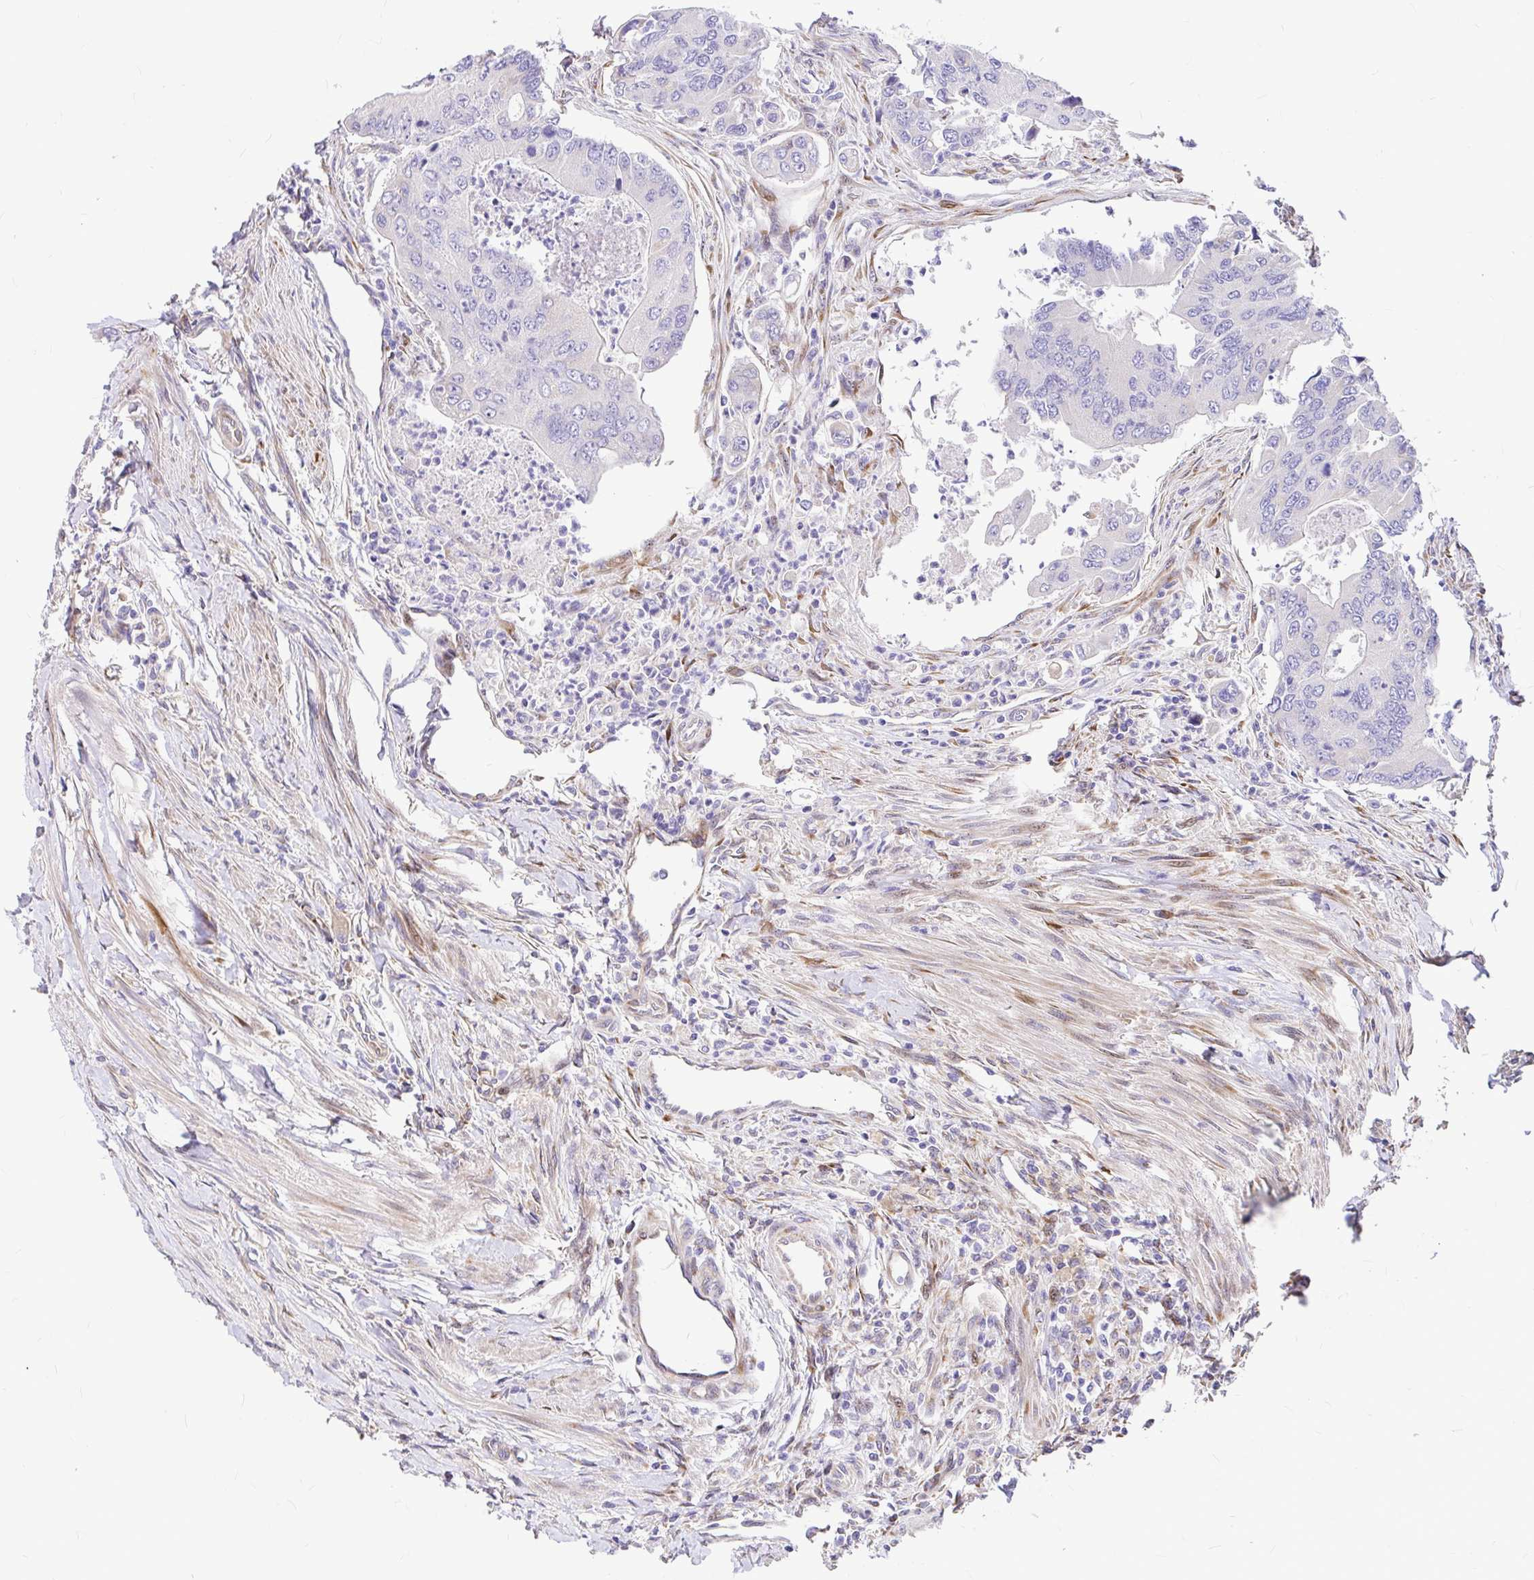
{"staining": {"intensity": "negative", "quantity": "none", "location": "none"}, "tissue": "colorectal cancer", "cell_type": "Tumor cells", "image_type": "cancer", "snomed": [{"axis": "morphology", "description": "Adenocarcinoma, NOS"}, {"axis": "topography", "description": "Colon"}], "caption": "Immunohistochemical staining of colorectal cancer exhibits no significant staining in tumor cells.", "gene": "GABBR2", "patient": {"sex": "female", "age": 67}}